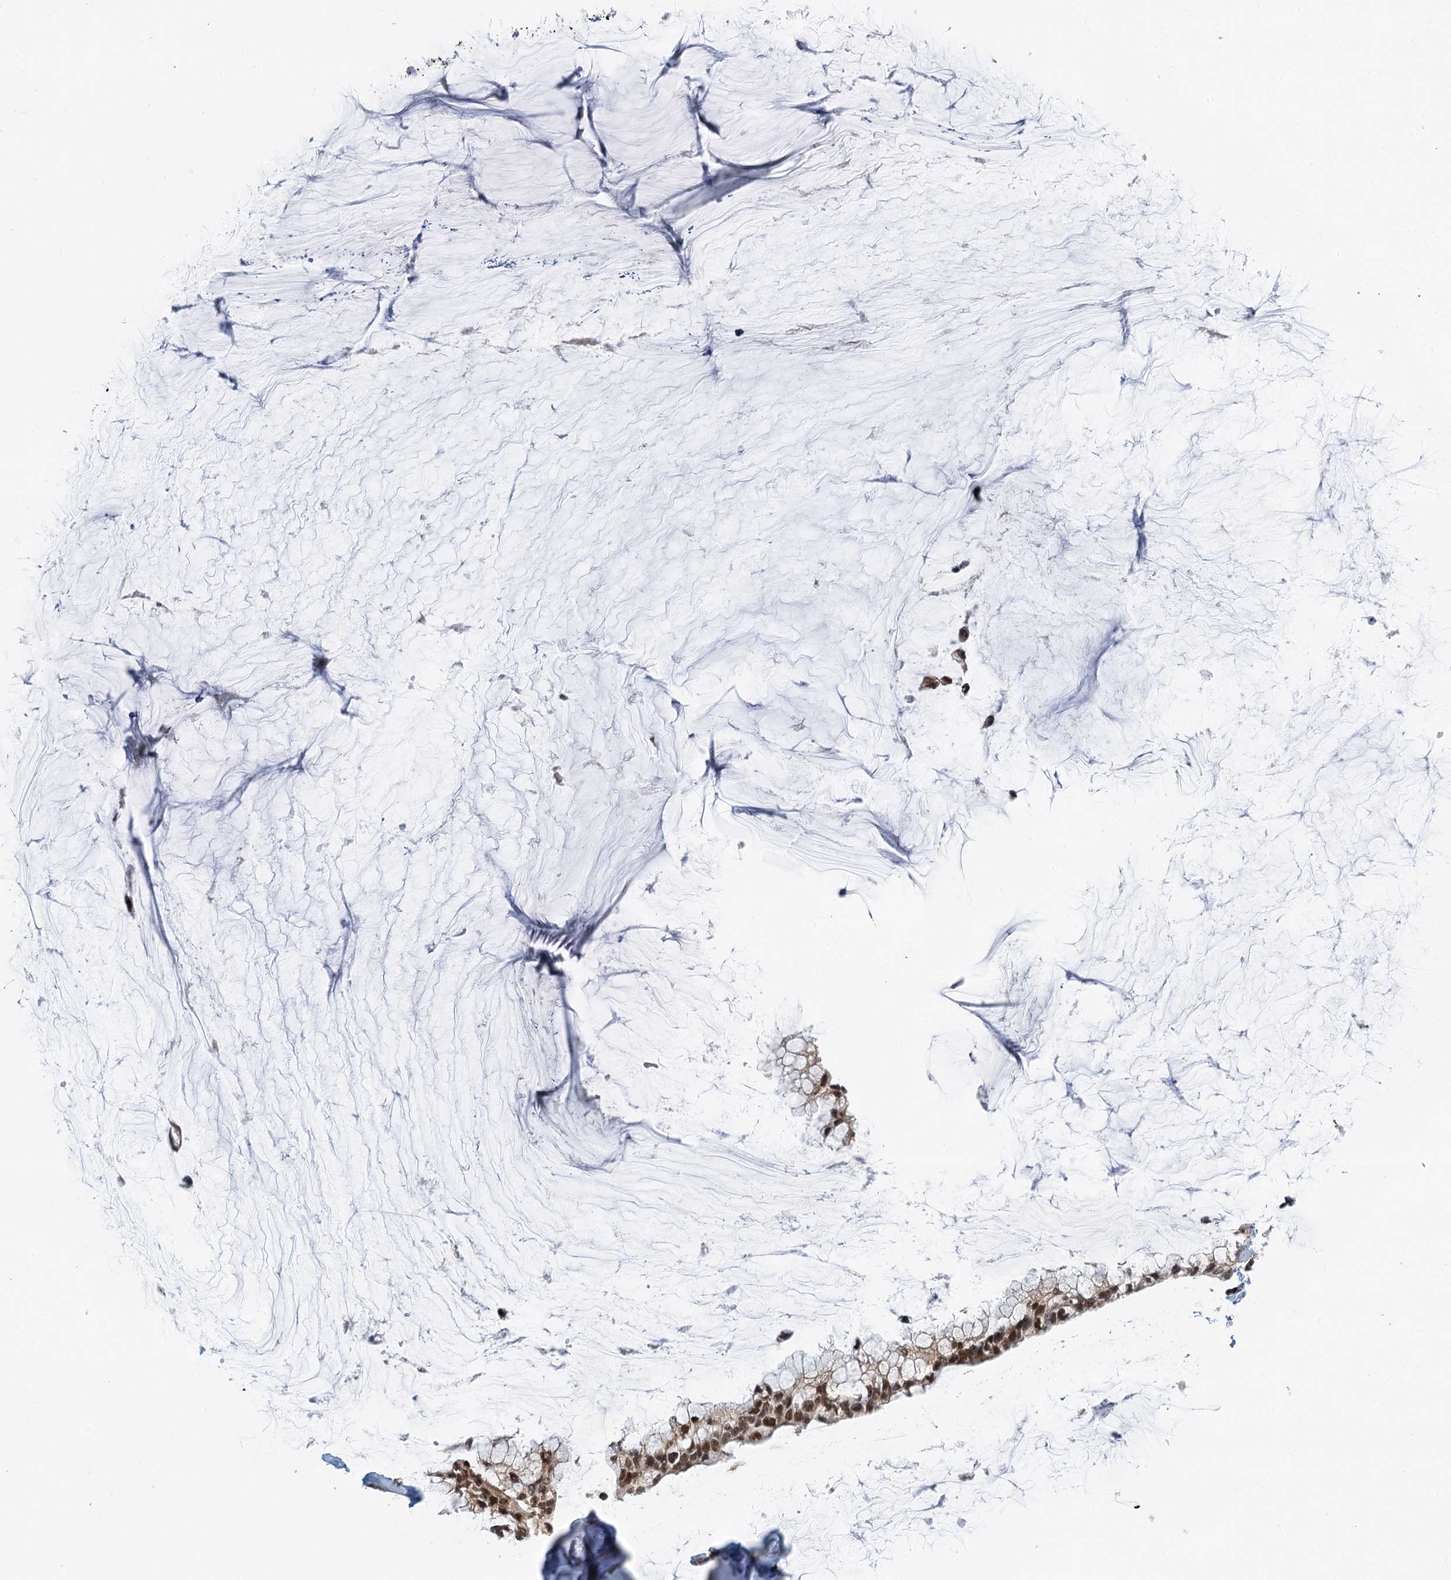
{"staining": {"intensity": "strong", "quantity": ">75%", "location": "nuclear"}, "tissue": "ovarian cancer", "cell_type": "Tumor cells", "image_type": "cancer", "snomed": [{"axis": "morphology", "description": "Cystadenocarcinoma, mucinous, NOS"}, {"axis": "topography", "description": "Ovary"}], "caption": "Immunohistochemical staining of human ovarian mucinous cystadenocarcinoma displays high levels of strong nuclear protein expression in approximately >75% of tumor cells. The staining was performed using DAB (3,3'-diaminobenzidine), with brown indicating positive protein expression. Nuclei are stained blue with hematoxylin.", "gene": "GPATCH11", "patient": {"sex": "female", "age": 39}}